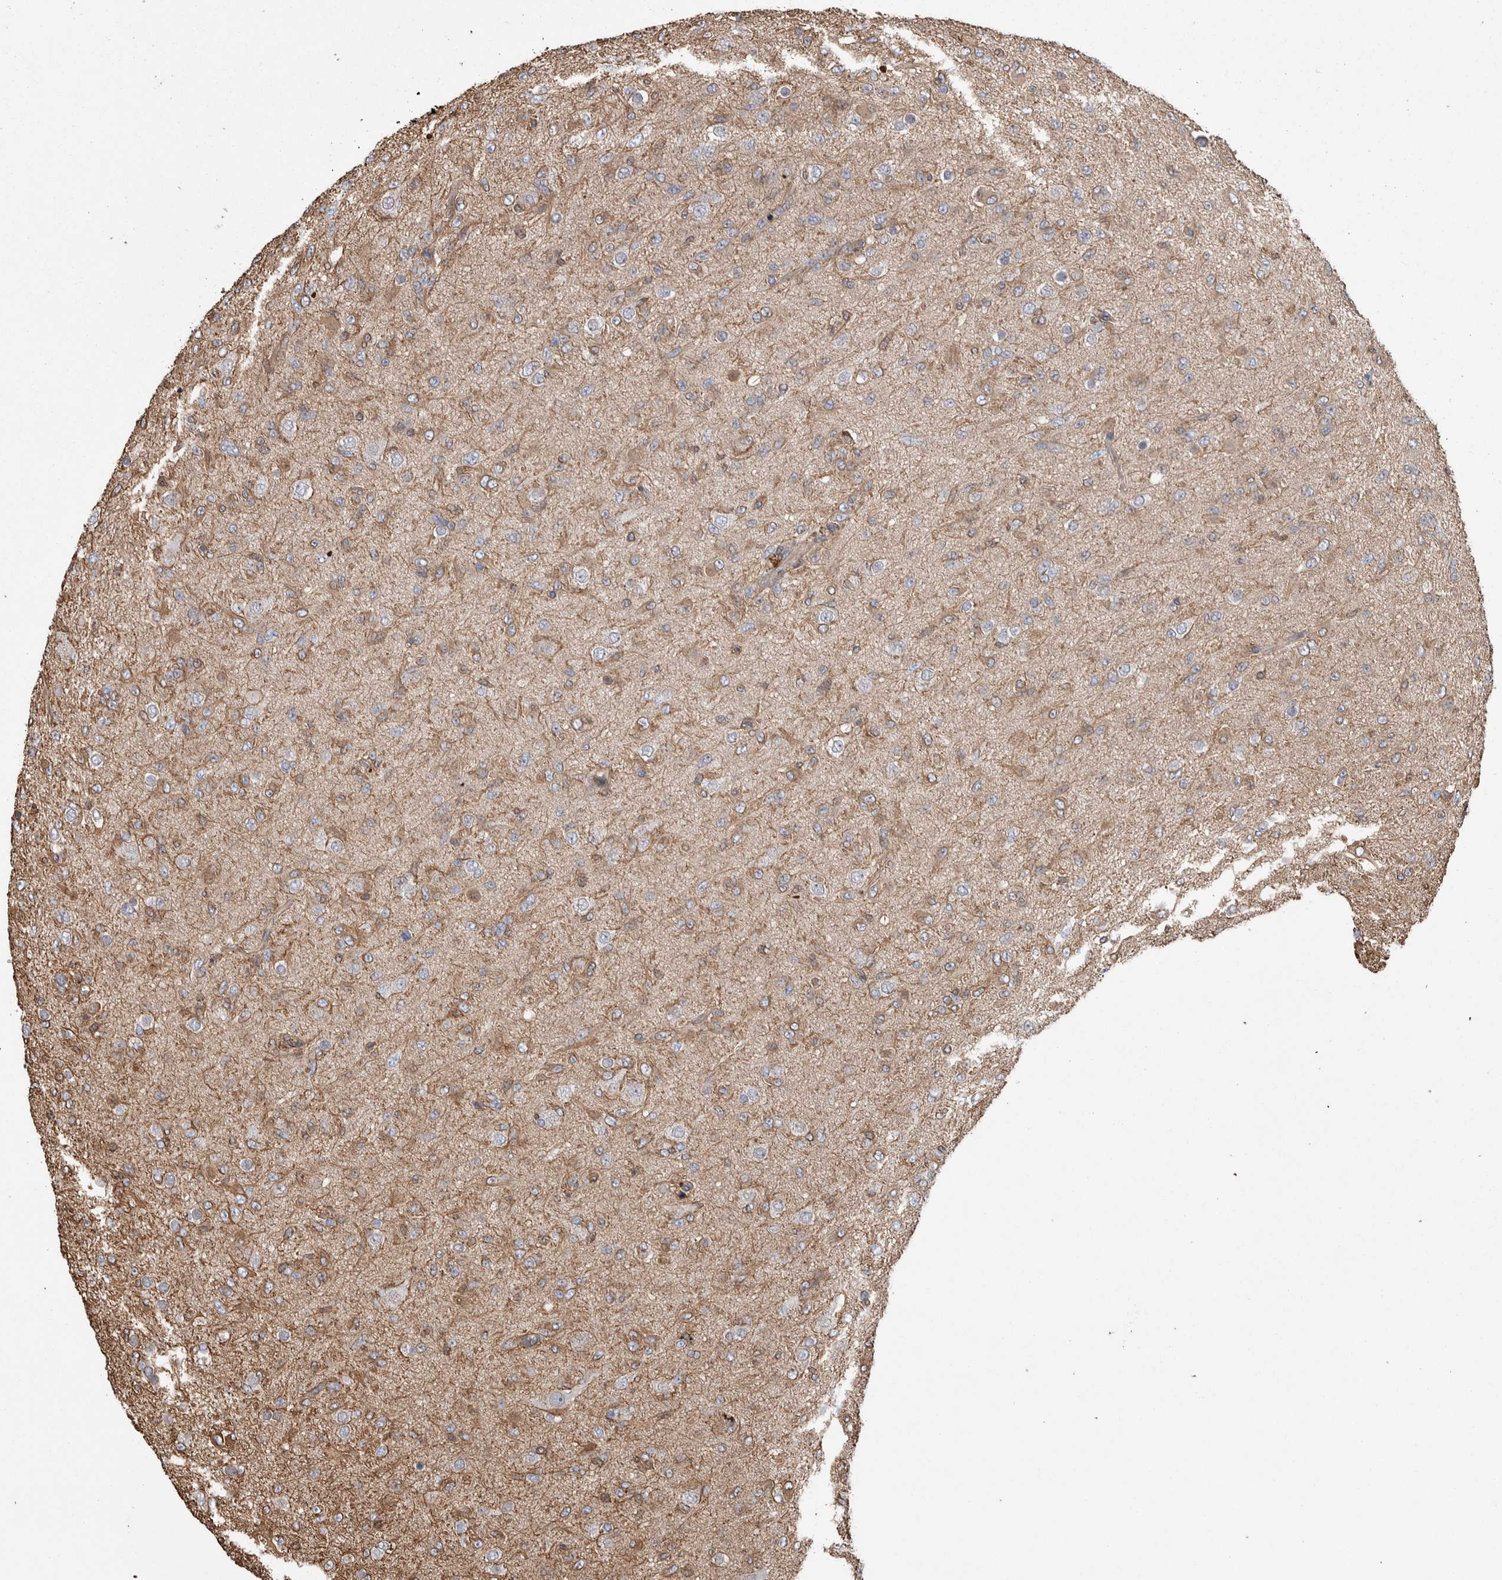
{"staining": {"intensity": "weak", "quantity": "25%-75%", "location": "cytoplasmic/membranous"}, "tissue": "glioma", "cell_type": "Tumor cells", "image_type": "cancer", "snomed": [{"axis": "morphology", "description": "Glioma, malignant, Low grade"}, {"axis": "topography", "description": "Brain"}], "caption": "Weak cytoplasmic/membranous expression is appreciated in about 25%-75% of tumor cells in malignant glioma (low-grade).", "gene": "ENPP2", "patient": {"sex": "male", "age": 65}}